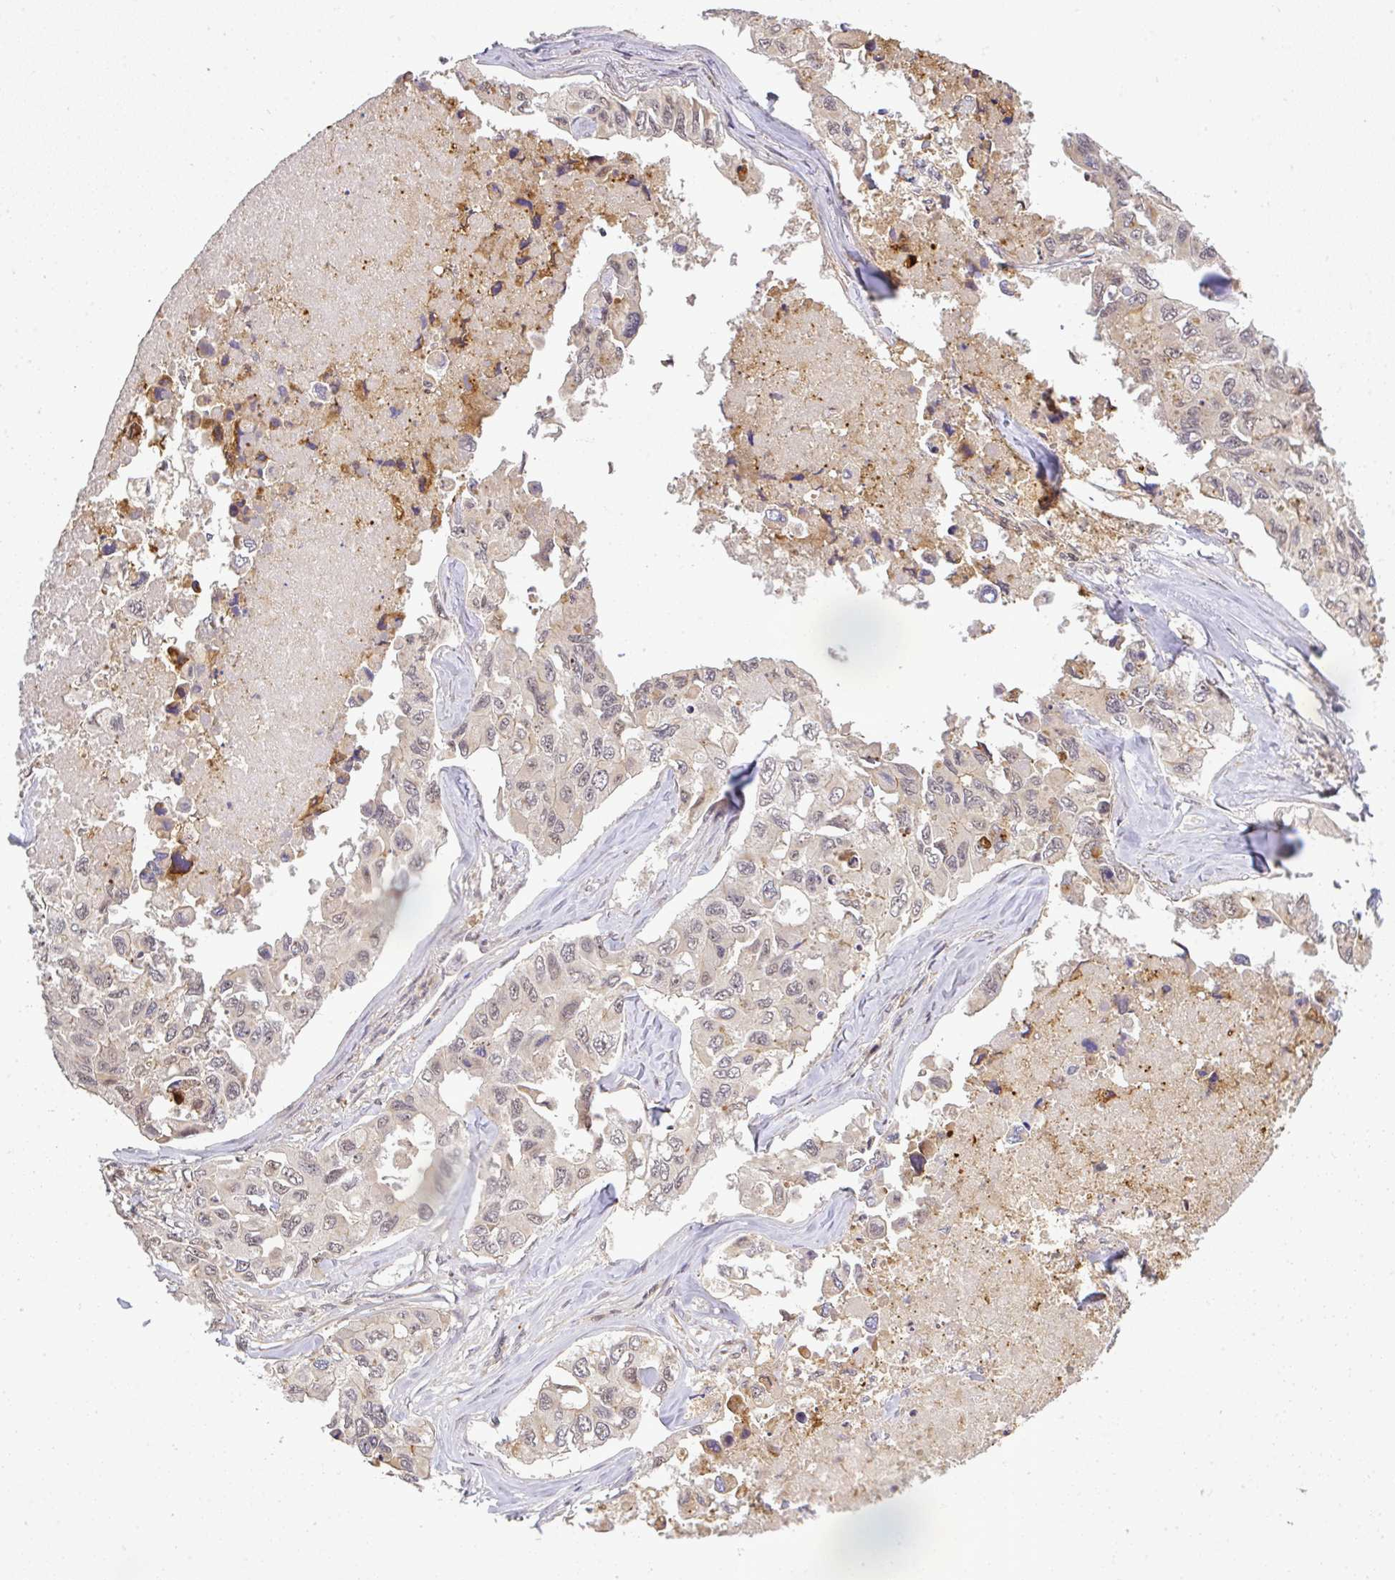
{"staining": {"intensity": "weak", "quantity": "25%-75%", "location": "nuclear"}, "tissue": "lung cancer", "cell_type": "Tumor cells", "image_type": "cancer", "snomed": [{"axis": "morphology", "description": "Adenocarcinoma, NOS"}, {"axis": "topography", "description": "Lung"}], "caption": "Human adenocarcinoma (lung) stained with a protein marker demonstrates weak staining in tumor cells.", "gene": "FAM153A", "patient": {"sex": "male", "age": 64}}